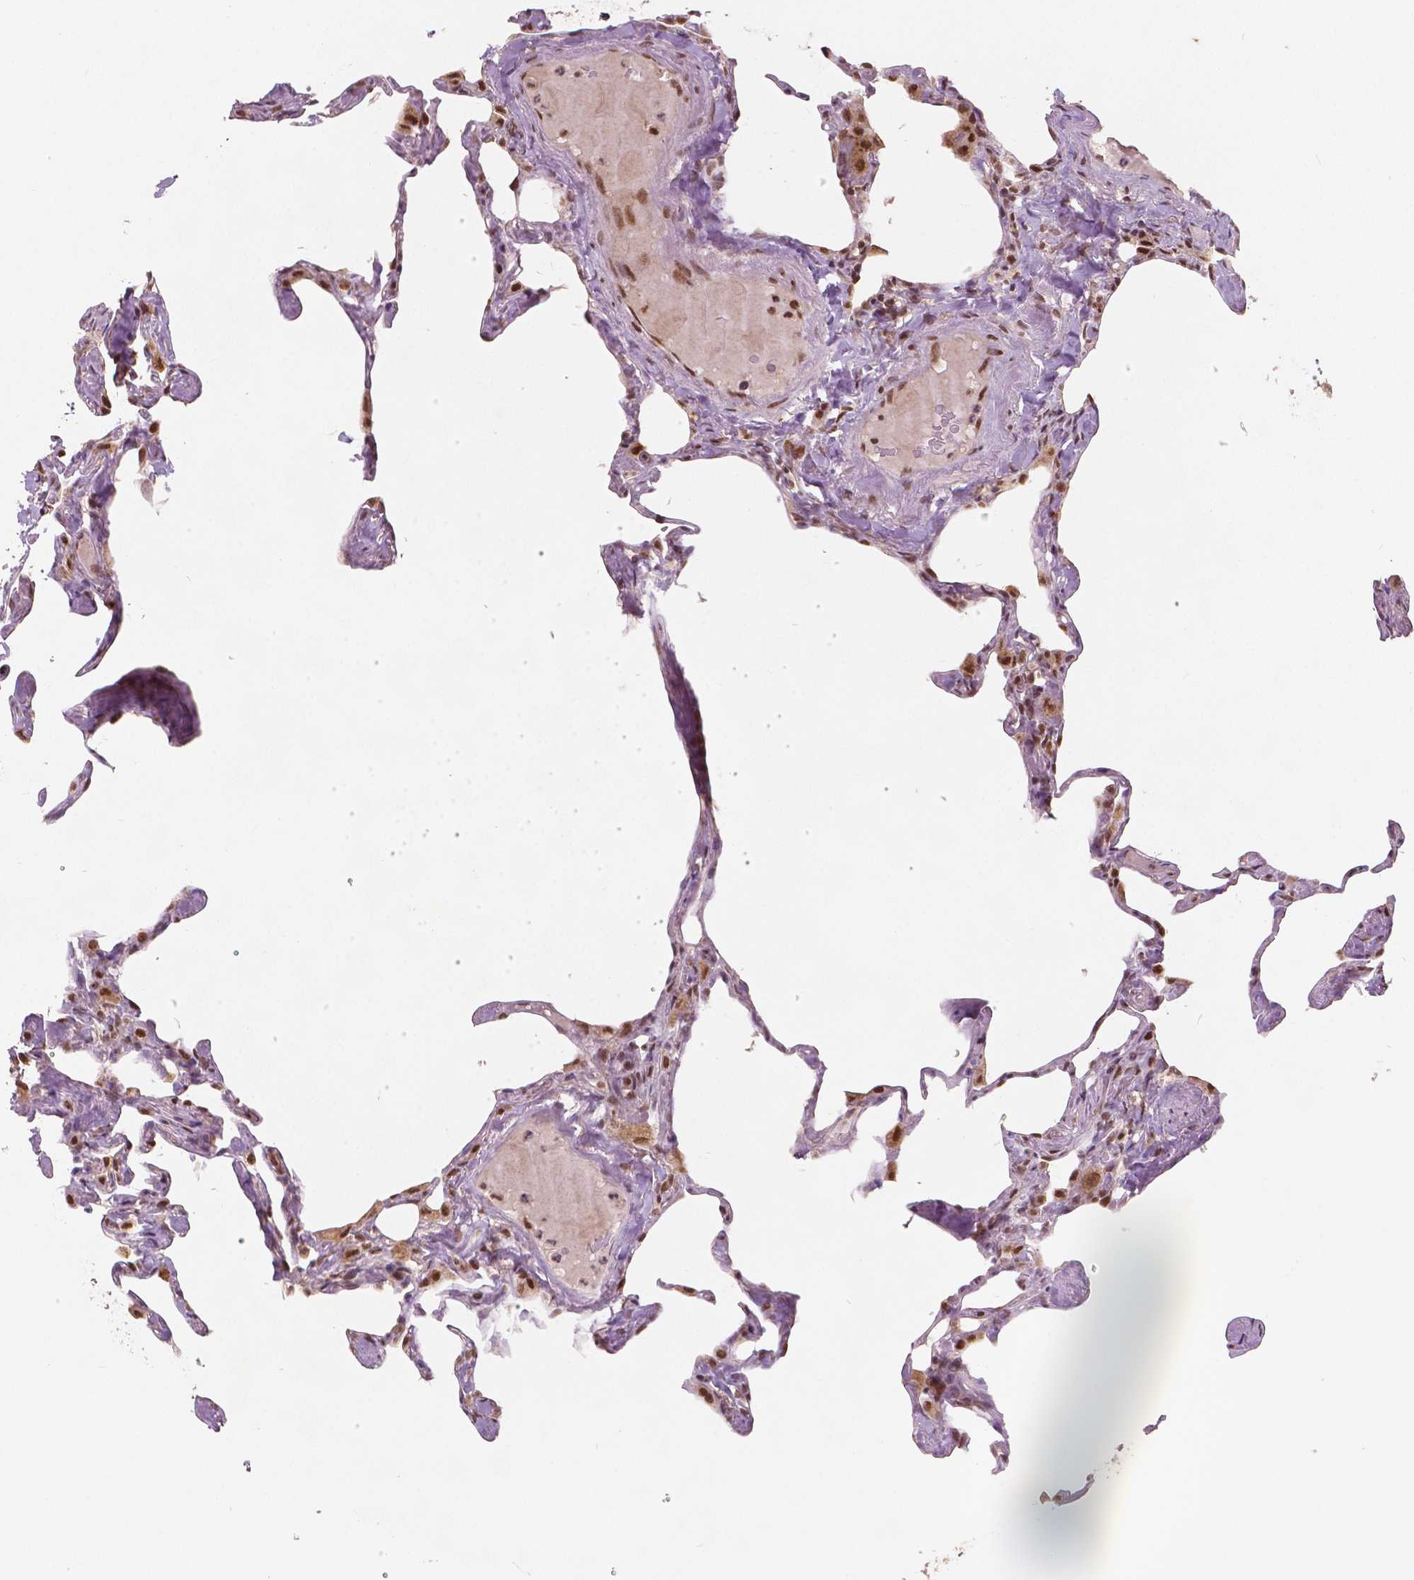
{"staining": {"intensity": "moderate", "quantity": "<25%", "location": "nuclear"}, "tissue": "lung", "cell_type": "Alveolar cells", "image_type": "normal", "snomed": [{"axis": "morphology", "description": "Normal tissue, NOS"}, {"axis": "topography", "description": "Lung"}], "caption": "Immunohistochemical staining of benign human lung shows low levels of moderate nuclear positivity in about <25% of alveolar cells. The staining was performed using DAB to visualize the protein expression in brown, while the nuclei were stained in blue with hematoxylin (Magnification: 20x).", "gene": "NSD2", "patient": {"sex": "male", "age": 65}}